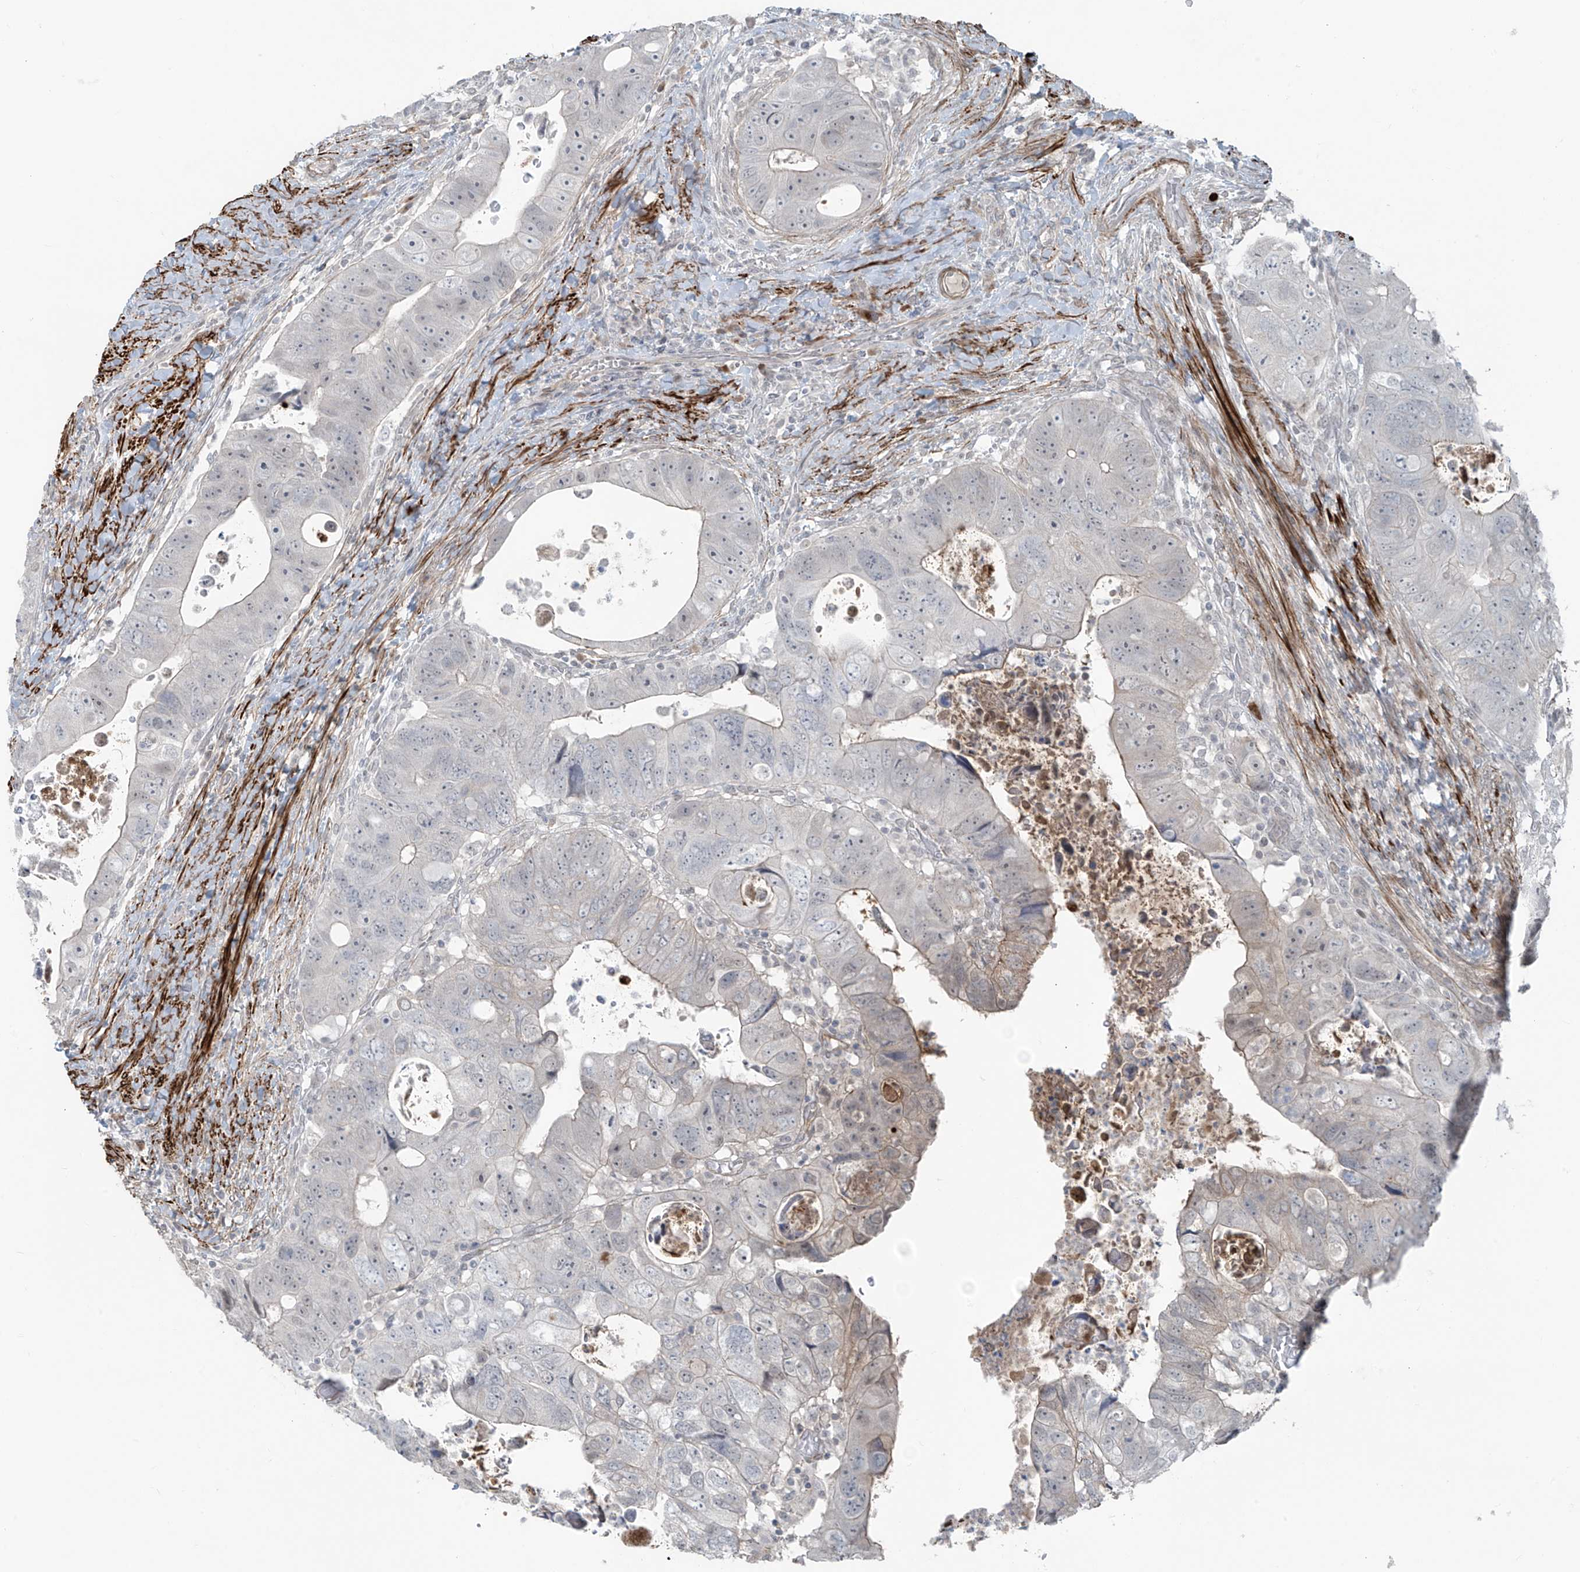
{"staining": {"intensity": "negative", "quantity": "none", "location": "none"}, "tissue": "colorectal cancer", "cell_type": "Tumor cells", "image_type": "cancer", "snomed": [{"axis": "morphology", "description": "Adenocarcinoma, NOS"}, {"axis": "topography", "description": "Rectum"}], "caption": "This is an IHC photomicrograph of human colorectal cancer (adenocarcinoma). There is no staining in tumor cells.", "gene": "RASGEF1A", "patient": {"sex": "male", "age": 59}}